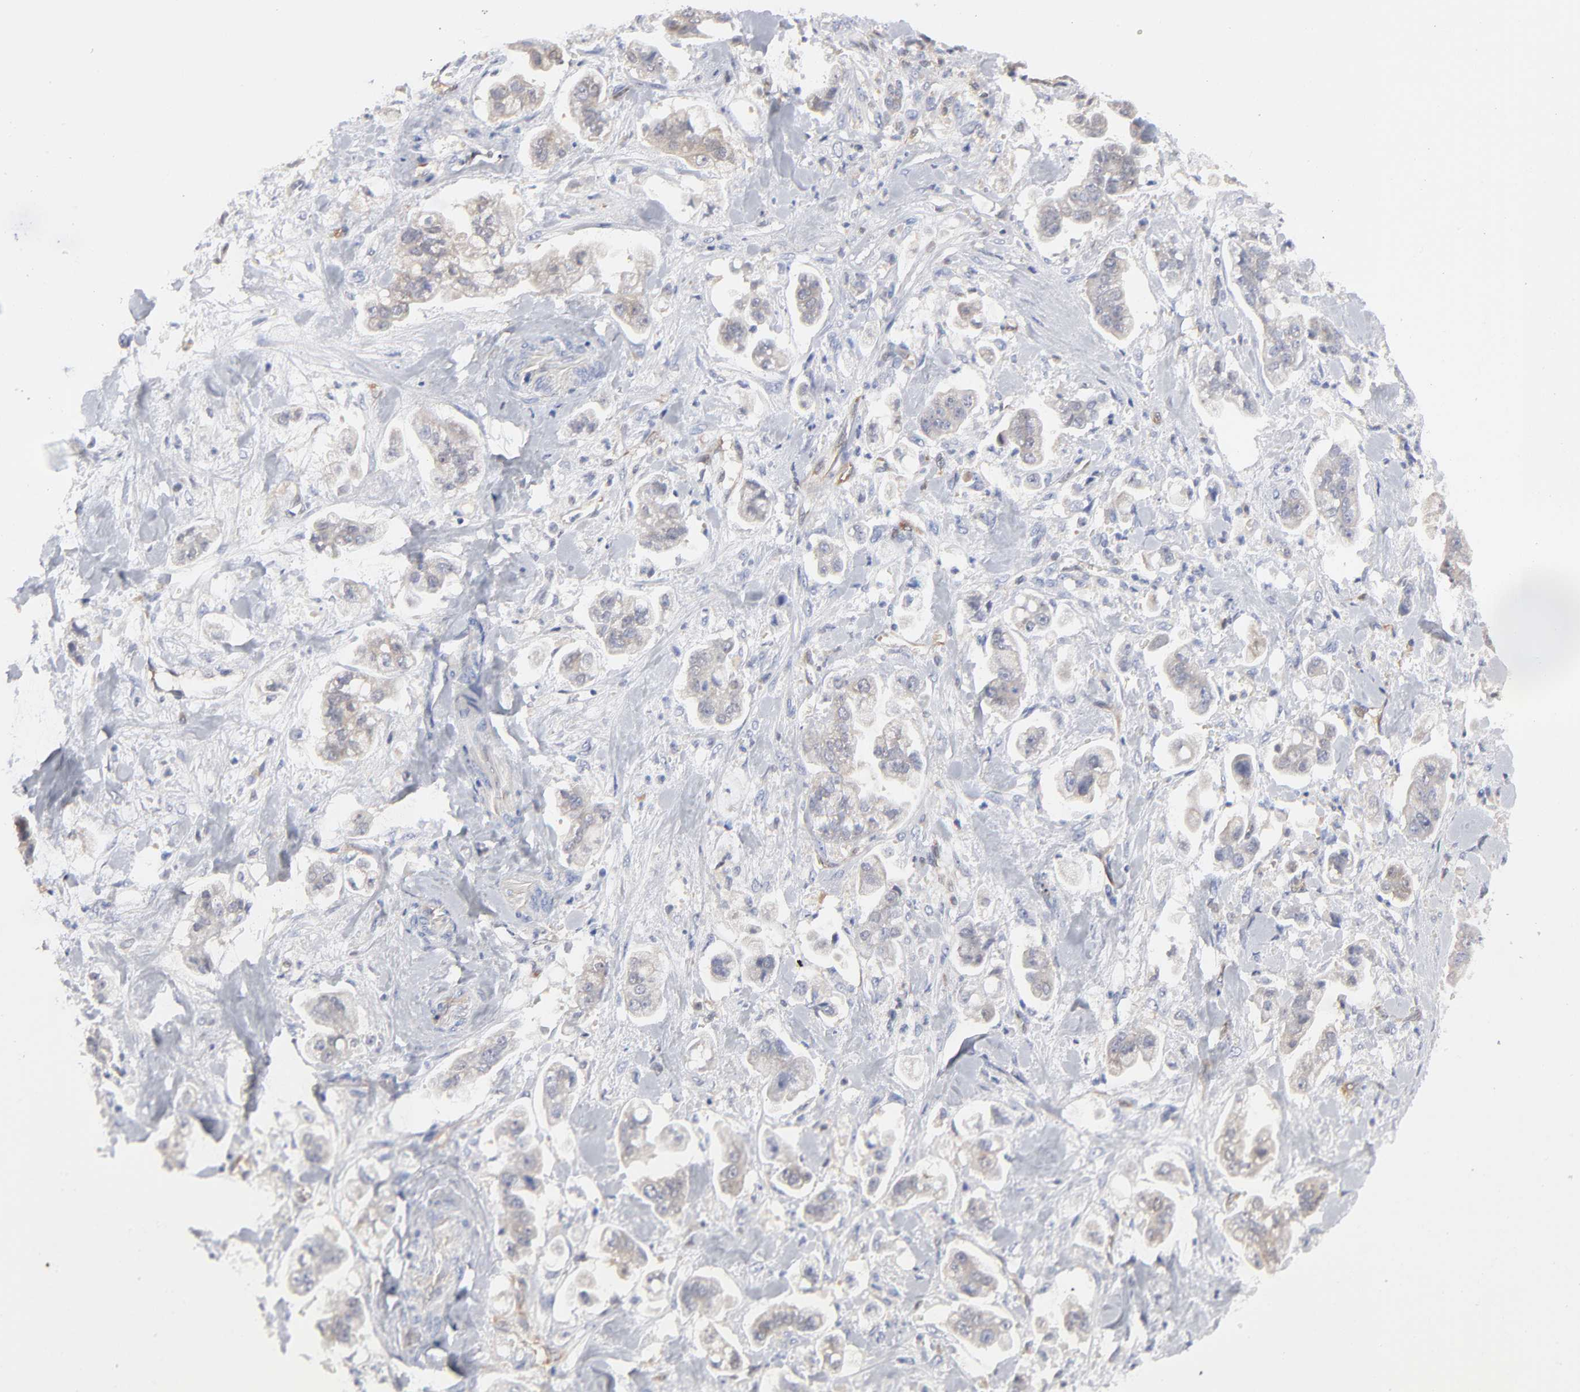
{"staining": {"intensity": "weak", "quantity": "25%-75%", "location": "cytoplasmic/membranous"}, "tissue": "stomach cancer", "cell_type": "Tumor cells", "image_type": "cancer", "snomed": [{"axis": "morphology", "description": "Adenocarcinoma, NOS"}, {"axis": "topography", "description": "Stomach"}], "caption": "Protein expression analysis of stomach adenocarcinoma reveals weak cytoplasmic/membranous expression in approximately 25%-75% of tumor cells.", "gene": "ARRB1", "patient": {"sex": "male", "age": 62}}